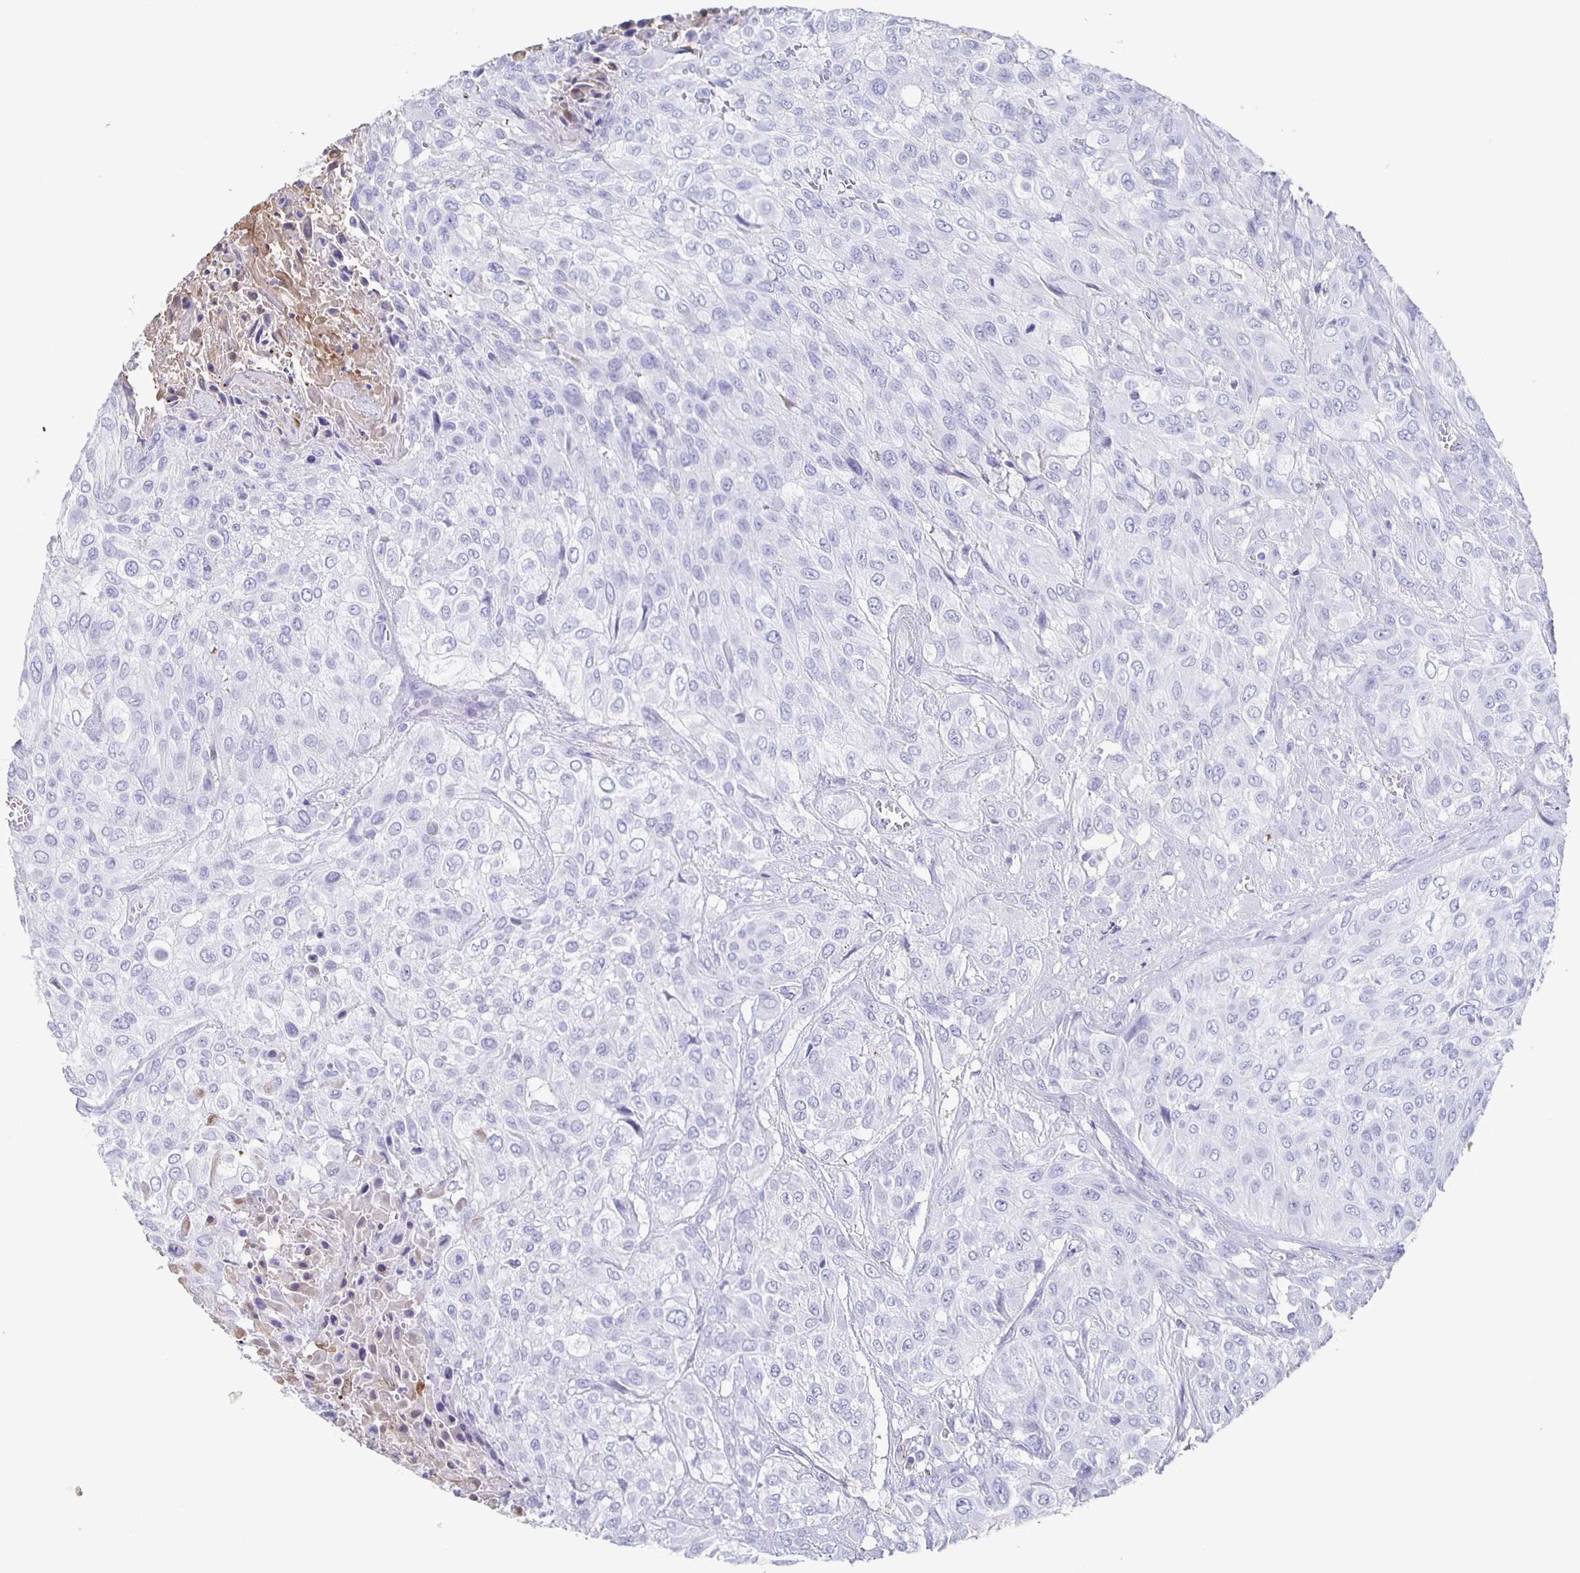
{"staining": {"intensity": "negative", "quantity": "none", "location": "none"}, "tissue": "urothelial cancer", "cell_type": "Tumor cells", "image_type": "cancer", "snomed": [{"axis": "morphology", "description": "Urothelial carcinoma, High grade"}, {"axis": "topography", "description": "Urinary bladder"}], "caption": "The micrograph demonstrates no significant staining in tumor cells of urothelial cancer.", "gene": "FGA", "patient": {"sex": "male", "age": 57}}